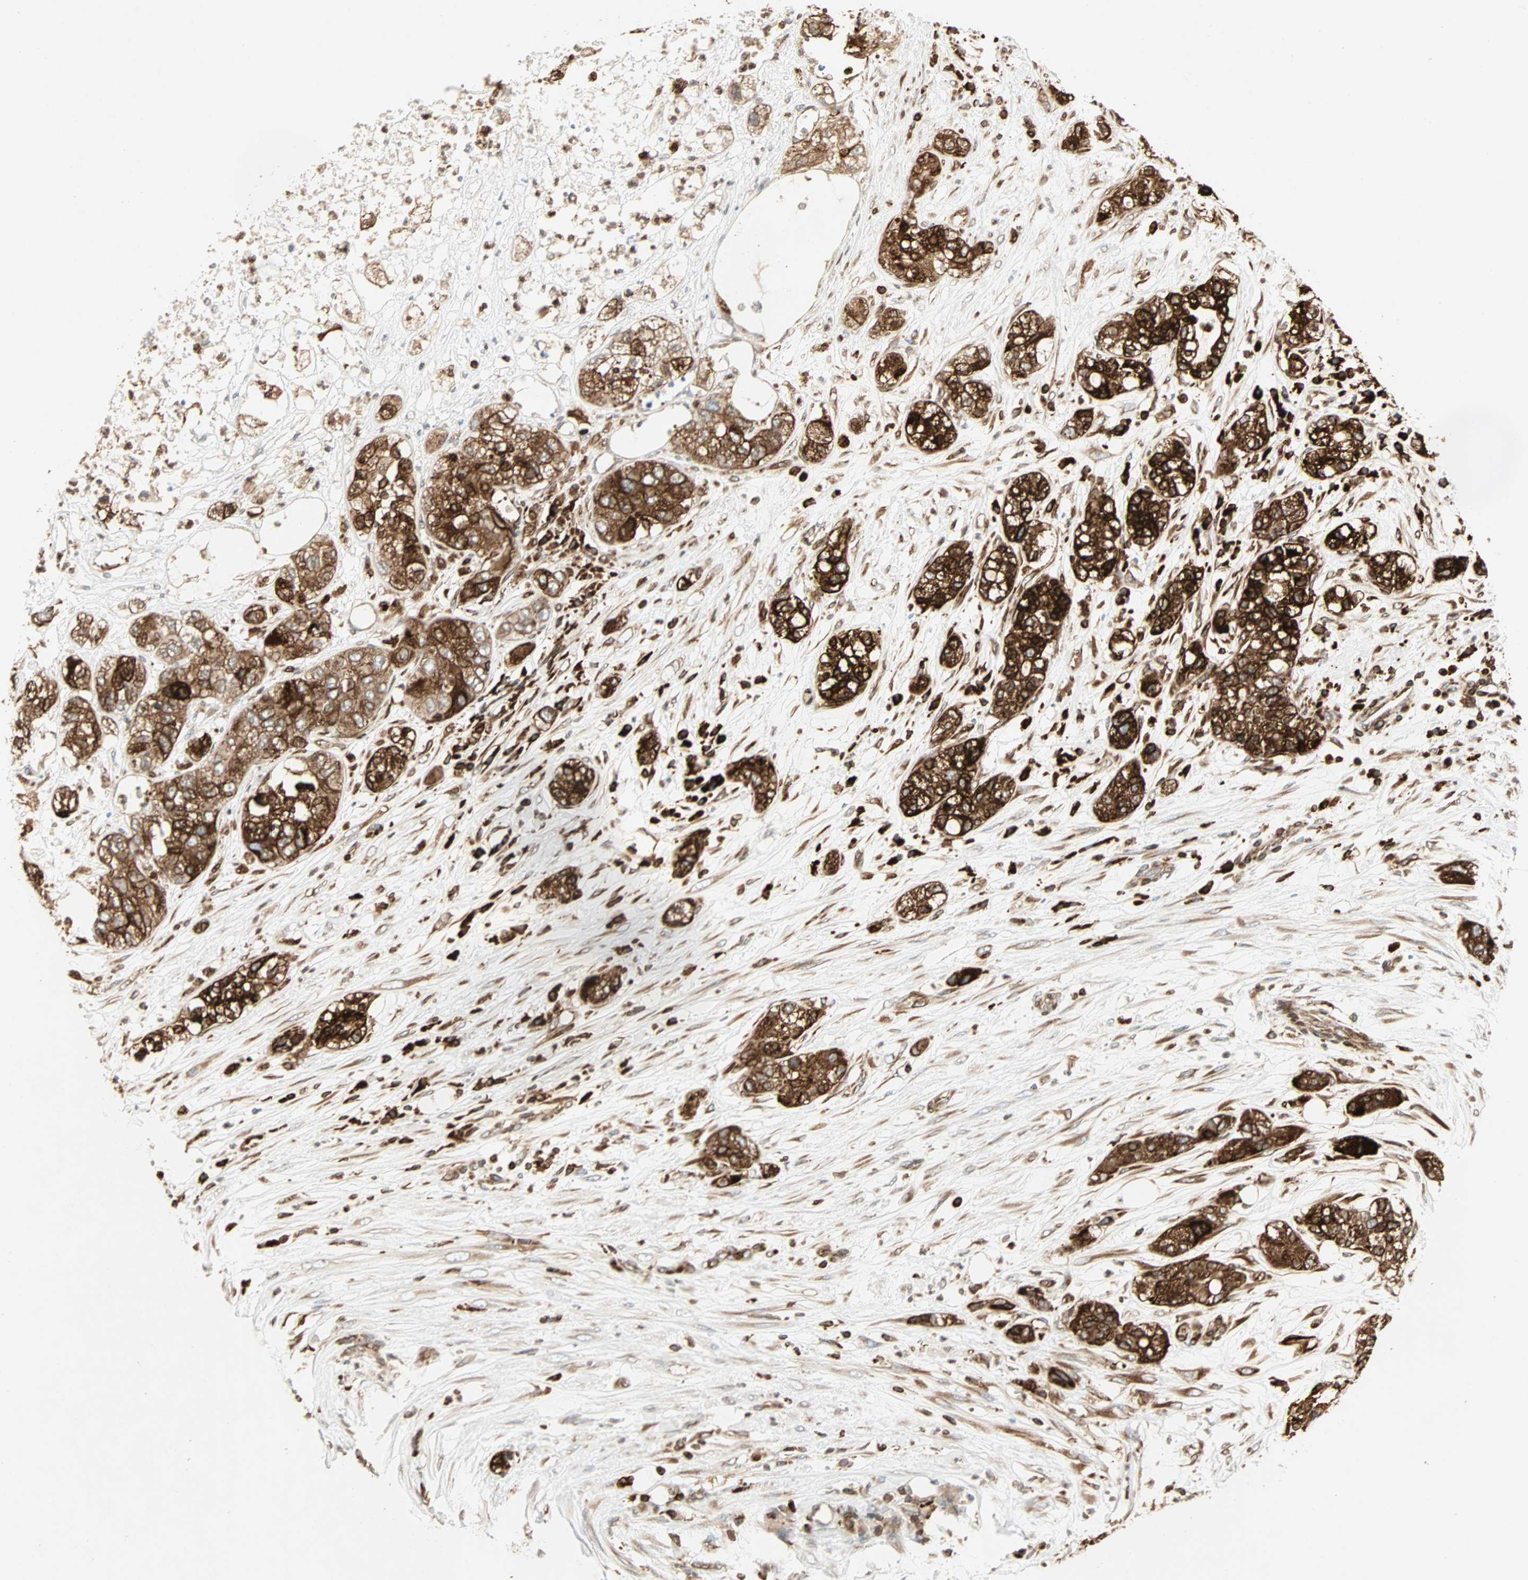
{"staining": {"intensity": "strong", "quantity": ">75%", "location": "cytoplasmic/membranous"}, "tissue": "pancreatic cancer", "cell_type": "Tumor cells", "image_type": "cancer", "snomed": [{"axis": "morphology", "description": "Adenocarcinoma, NOS"}, {"axis": "topography", "description": "Pancreas"}], "caption": "Pancreatic cancer stained with IHC shows strong cytoplasmic/membranous expression in approximately >75% of tumor cells.", "gene": "TAPBP", "patient": {"sex": "female", "age": 78}}